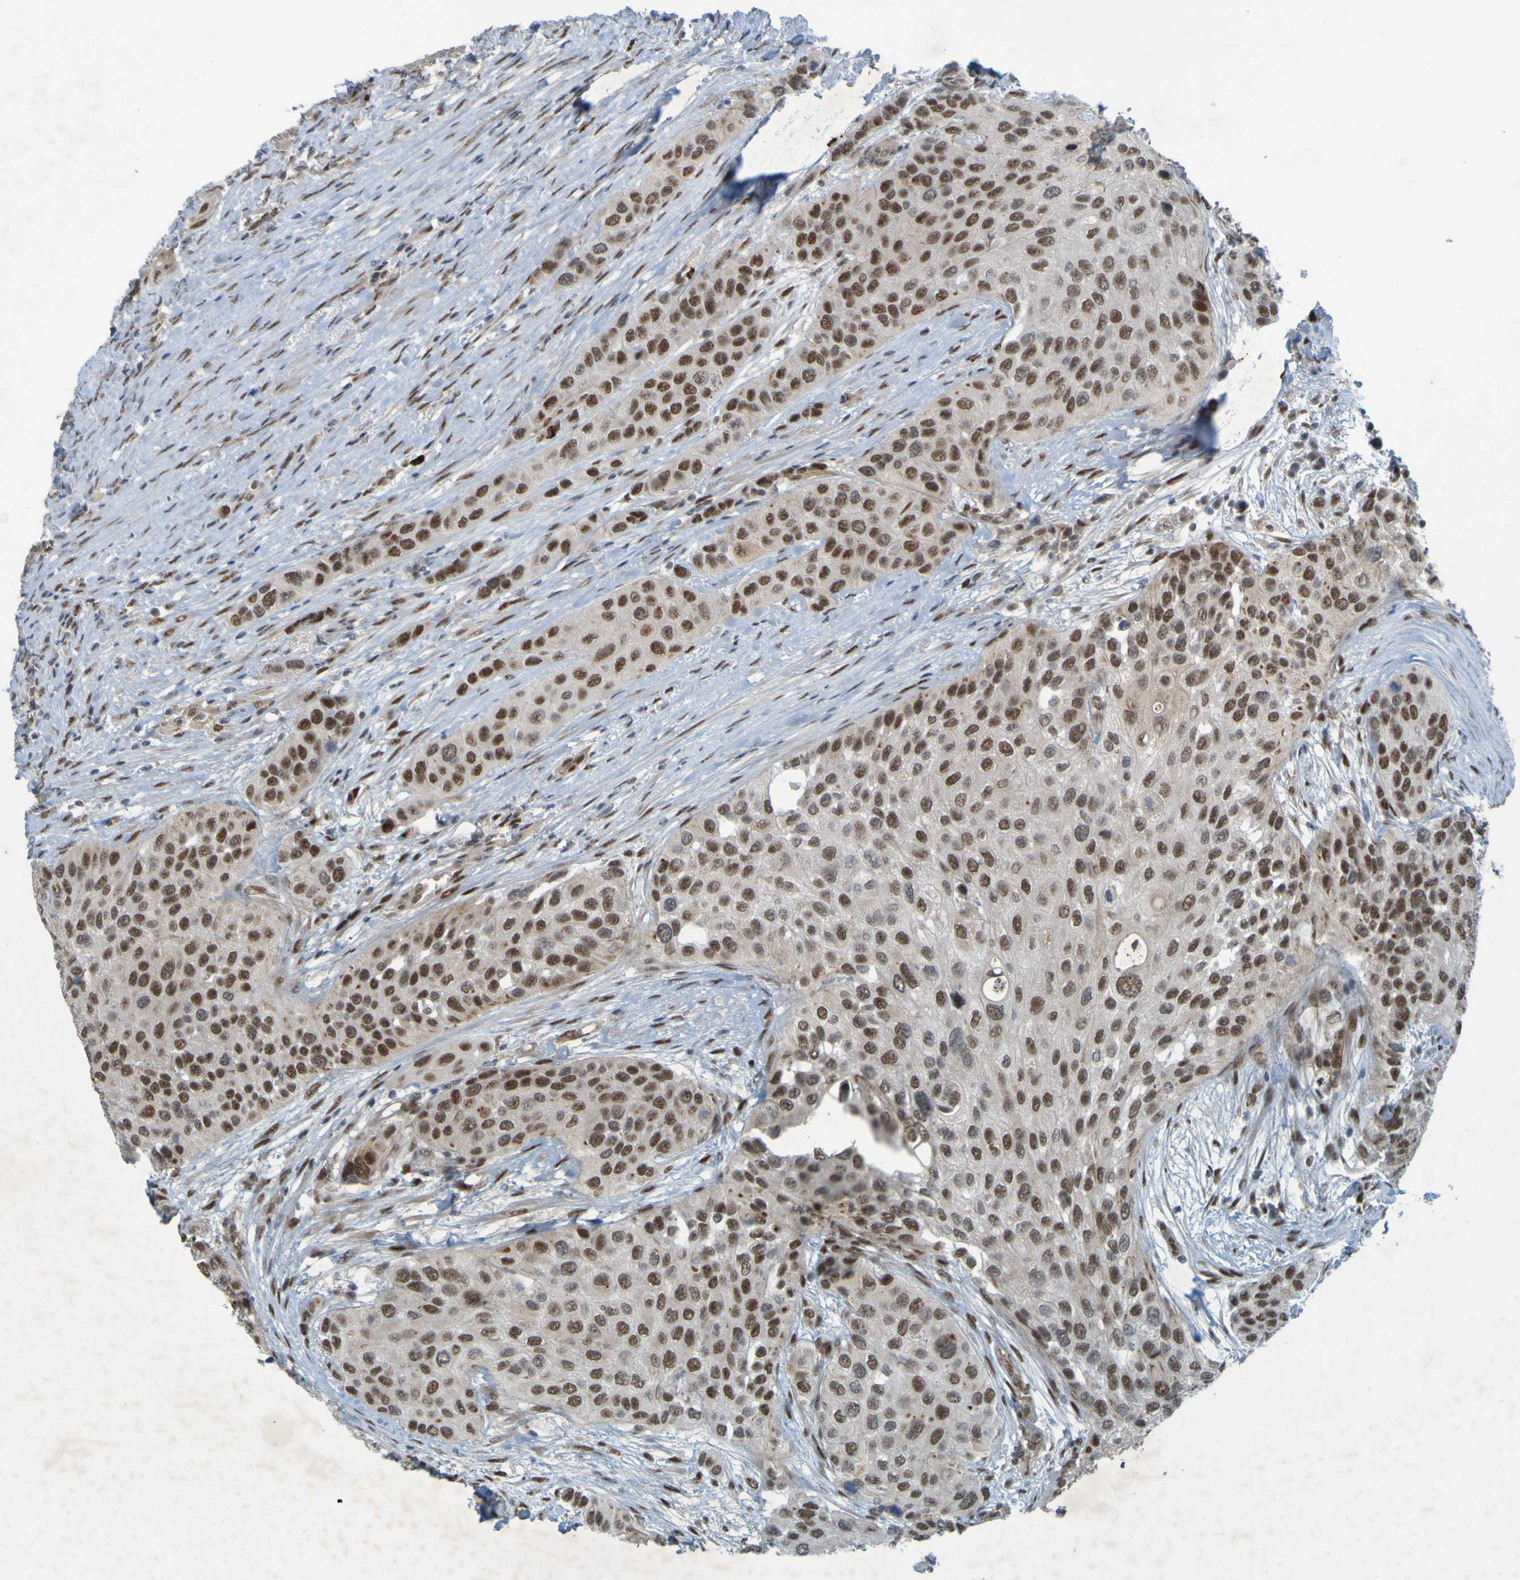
{"staining": {"intensity": "moderate", "quantity": ">75%", "location": "nuclear"}, "tissue": "urothelial cancer", "cell_type": "Tumor cells", "image_type": "cancer", "snomed": [{"axis": "morphology", "description": "Urothelial carcinoma, High grade"}, {"axis": "topography", "description": "Urinary bladder"}], "caption": "Immunohistochemical staining of high-grade urothelial carcinoma demonstrates medium levels of moderate nuclear expression in about >75% of tumor cells. (Stains: DAB in brown, nuclei in blue, Microscopy: brightfield microscopy at high magnification).", "gene": "MCPH1", "patient": {"sex": "female", "age": 56}}